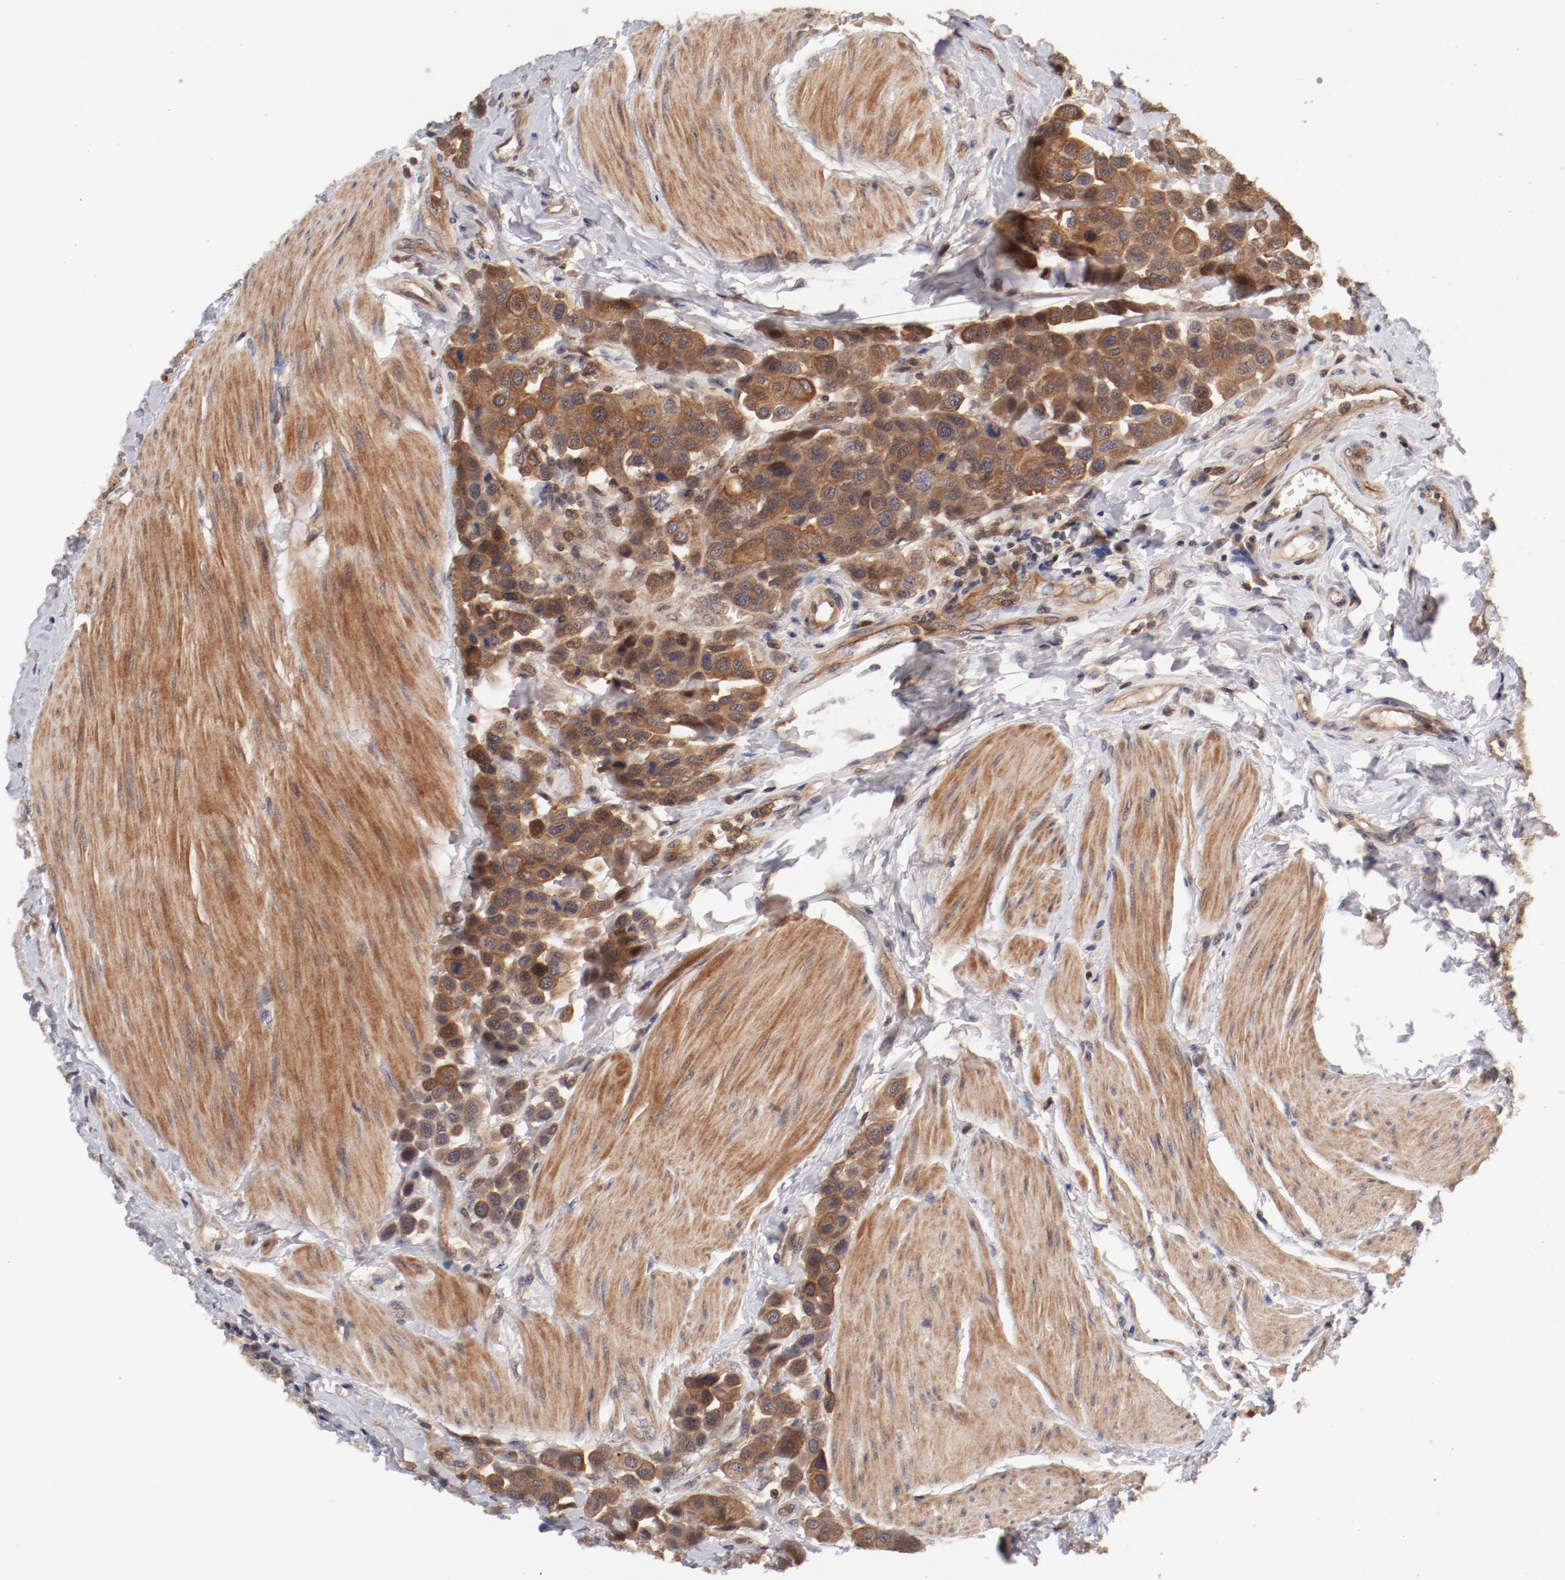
{"staining": {"intensity": "moderate", "quantity": ">75%", "location": "cytoplasmic/membranous"}, "tissue": "urothelial cancer", "cell_type": "Tumor cells", "image_type": "cancer", "snomed": [{"axis": "morphology", "description": "Urothelial carcinoma, High grade"}, {"axis": "topography", "description": "Urinary bladder"}], "caption": "Moderate cytoplasmic/membranous staining is present in about >75% of tumor cells in urothelial cancer. (DAB (3,3'-diaminobenzidine) = brown stain, brightfield microscopy at high magnification).", "gene": "GUF1", "patient": {"sex": "male", "age": 50}}